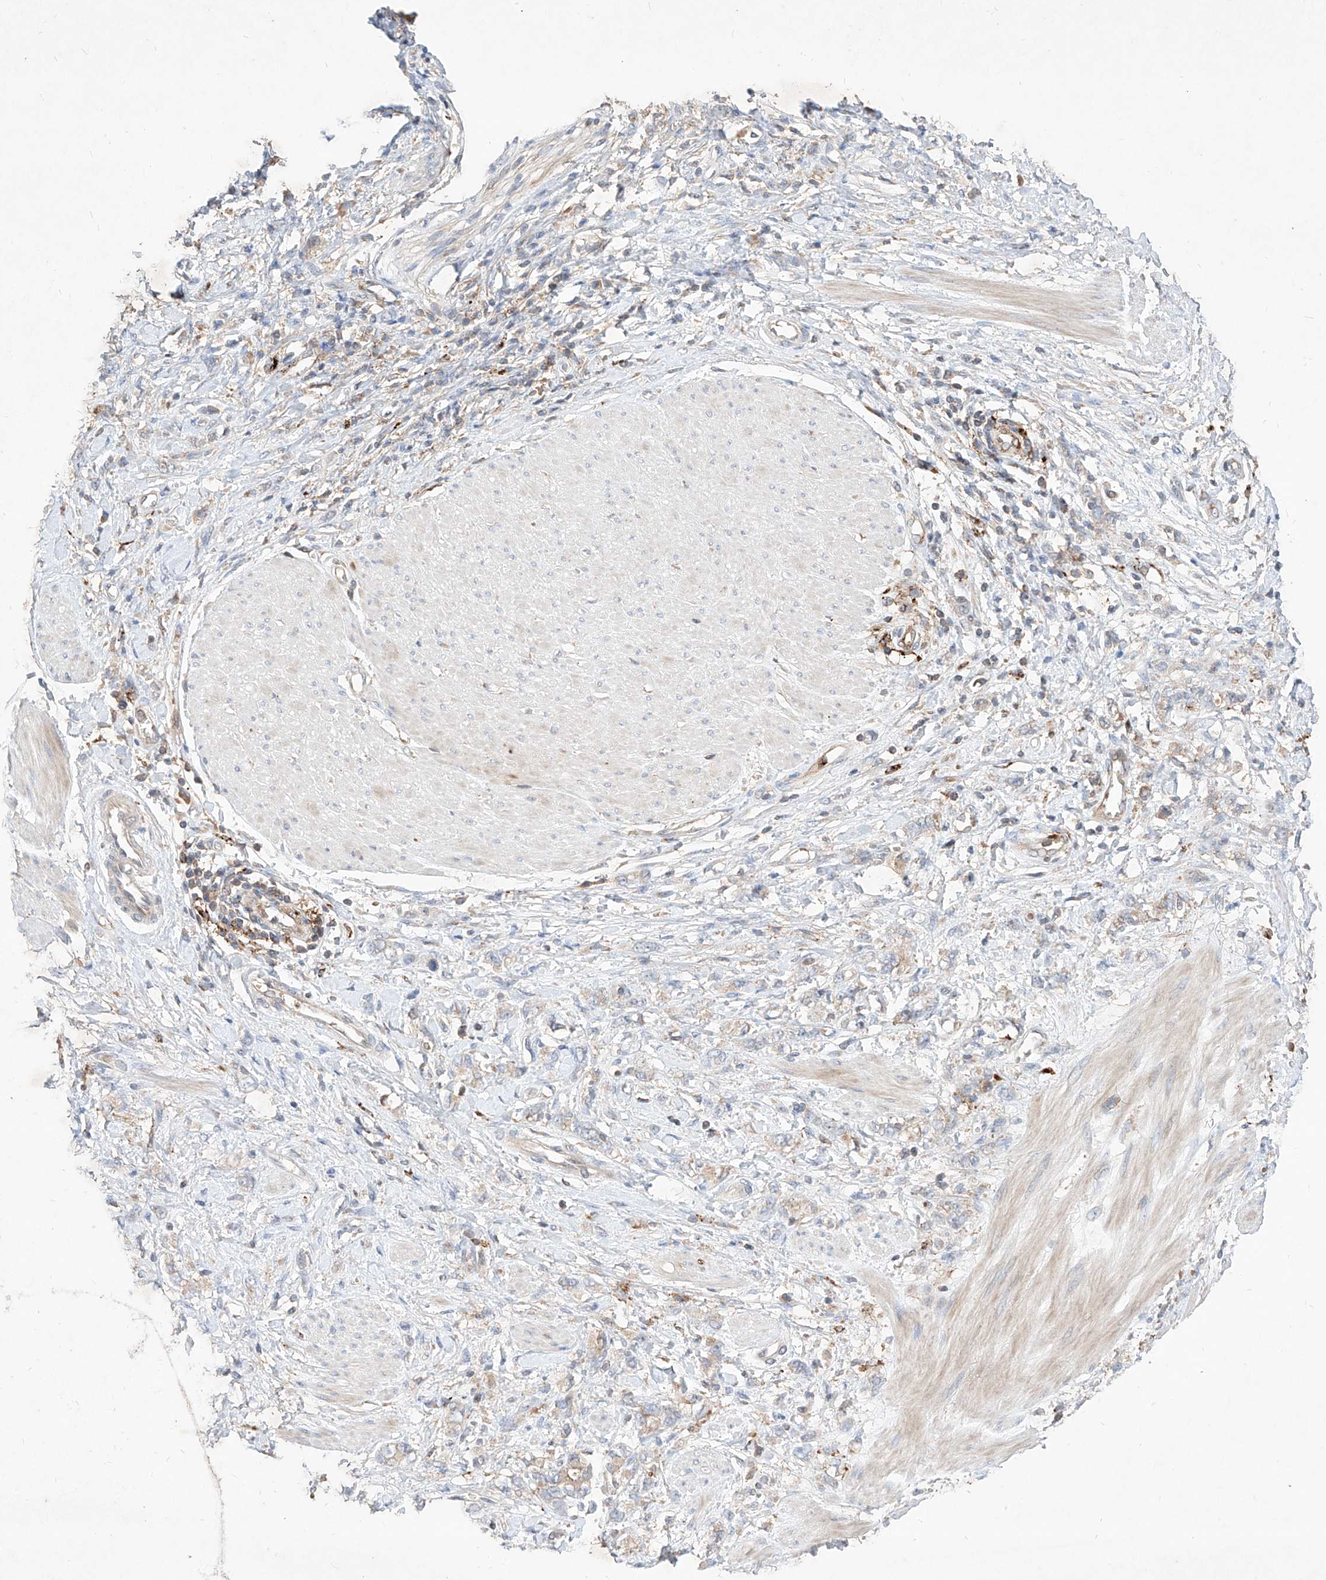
{"staining": {"intensity": "weak", "quantity": "25%-75%", "location": "cytoplasmic/membranous"}, "tissue": "stomach cancer", "cell_type": "Tumor cells", "image_type": "cancer", "snomed": [{"axis": "morphology", "description": "Adenocarcinoma, NOS"}, {"axis": "topography", "description": "Stomach"}], "caption": "A low amount of weak cytoplasmic/membranous expression is seen in approximately 25%-75% of tumor cells in adenocarcinoma (stomach) tissue.", "gene": "TSNAX", "patient": {"sex": "female", "age": 76}}